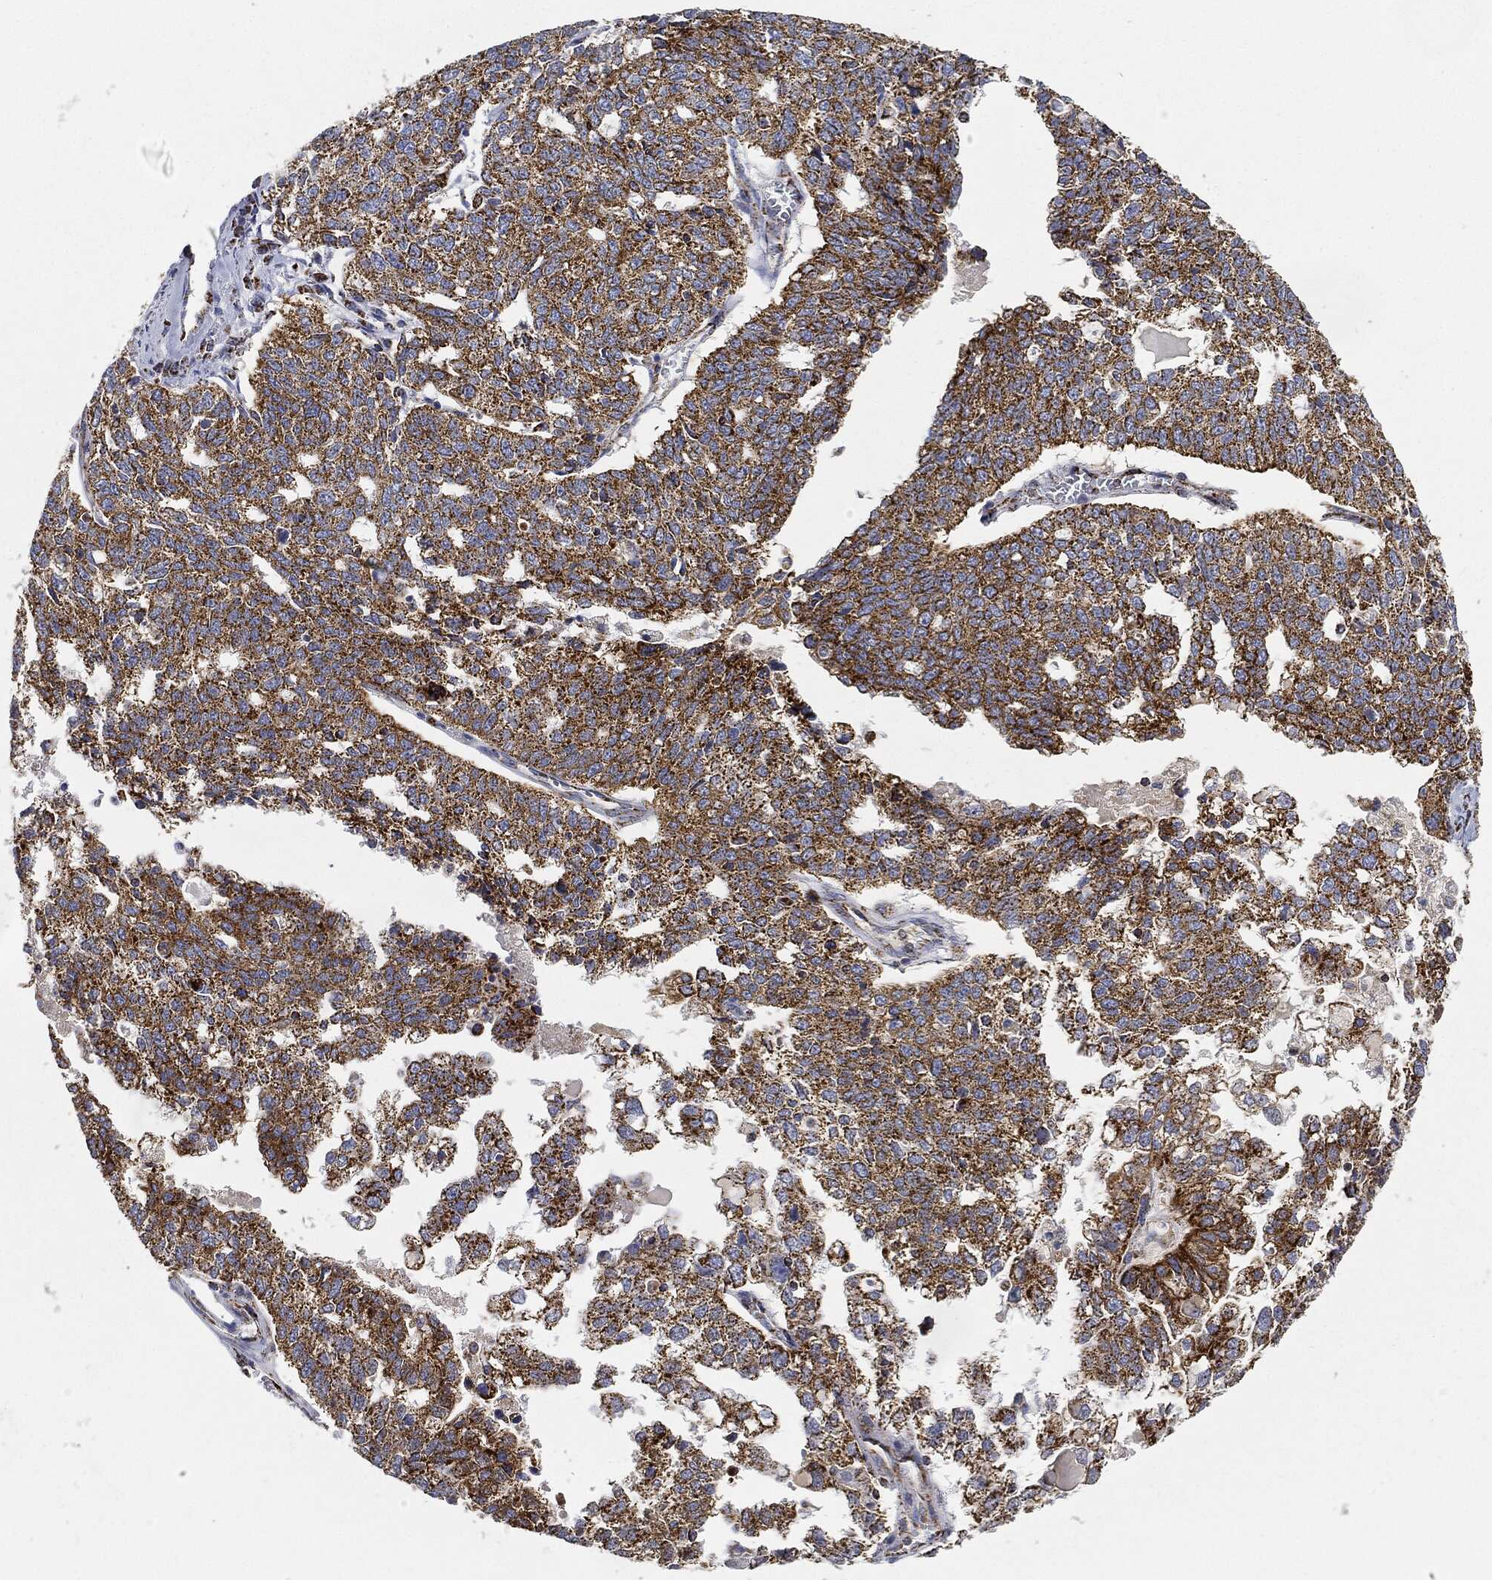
{"staining": {"intensity": "strong", "quantity": ">75%", "location": "cytoplasmic/membranous"}, "tissue": "ovarian cancer", "cell_type": "Tumor cells", "image_type": "cancer", "snomed": [{"axis": "morphology", "description": "Cystadenocarcinoma, serous, NOS"}, {"axis": "topography", "description": "Ovary"}], "caption": "Brown immunohistochemical staining in human serous cystadenocarcinoma (ovarian) displays strong cytoplasmic/membranous positivity in approximately >75% of tumor cells.", "gene": "CAPN15", "patient": {"sex": "female", "age": 71}}